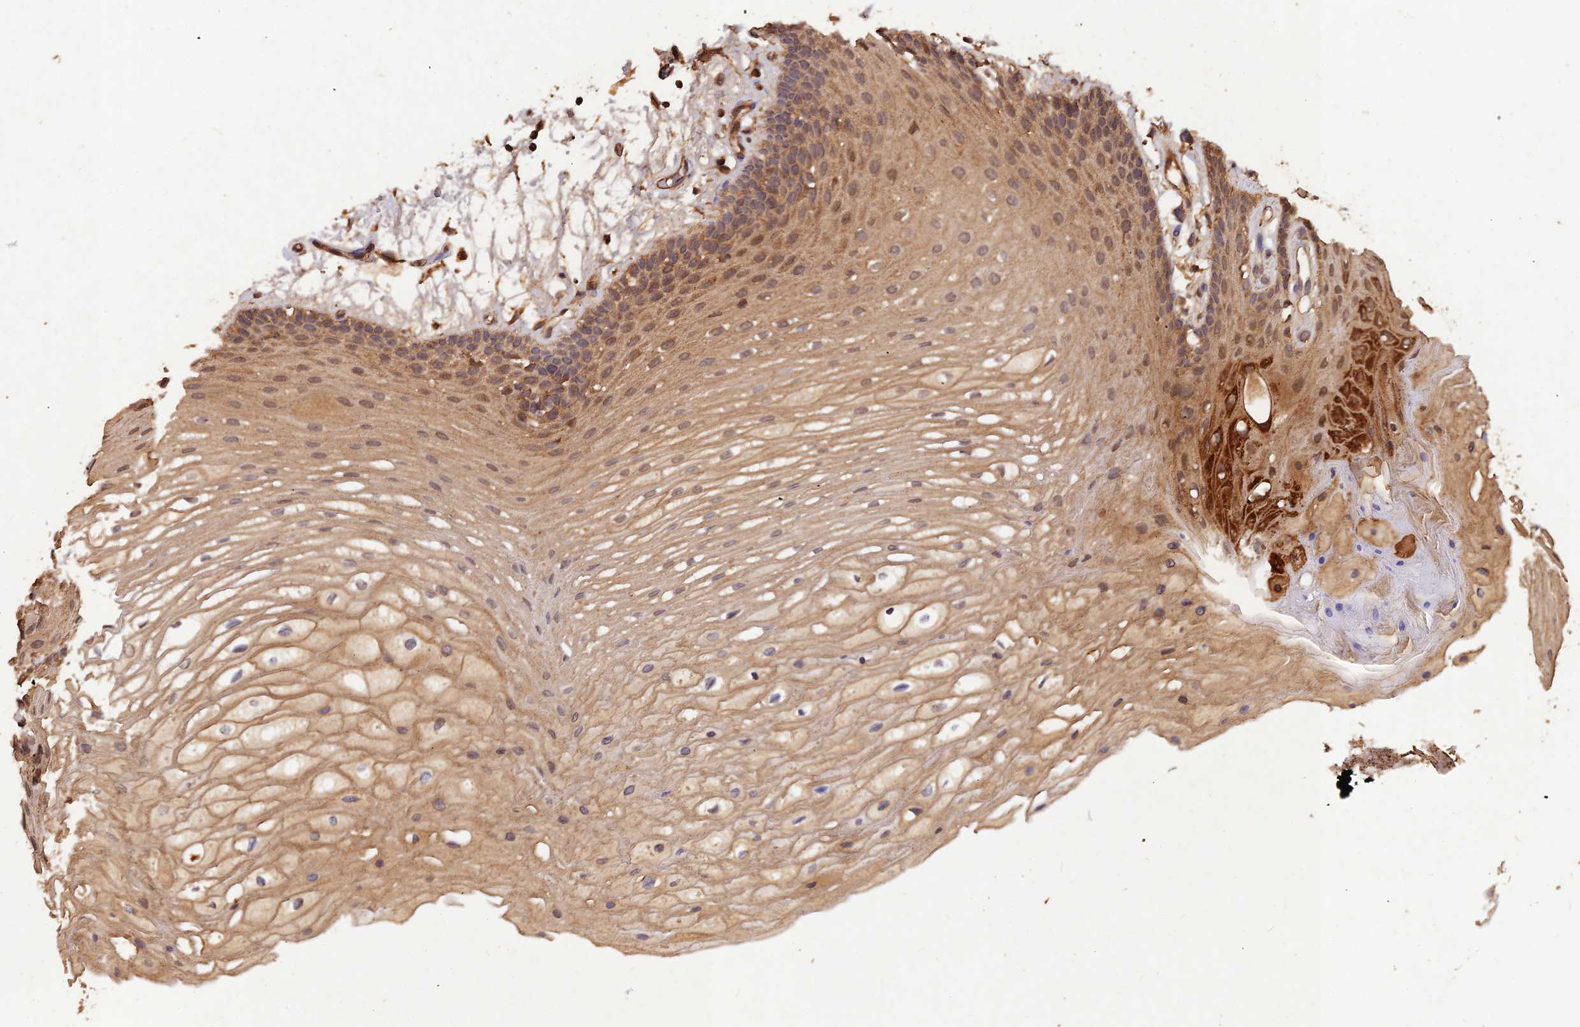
{"staining": {"intensity": "strong", "quantity": "25%-75%", "location": "cytoplasmic/membranous,nuclear"}, "tissue": "oral mucosa", "cell_type": "Squamous epithelial cells", "image_type": "normal", "snomed": [{"axis": "morphology", "description": "Normal tissue, NOS"}, {"axis": "topography", "description": "Oral tissue"}], "caption": "About 25%-75% of squamous epithelial cells in benign oral mucosa reveal strong cytoplasmic/membranous,nuclear protein positivity as visualized by brown immunohistochemical staining.", "gene": "SYMPK", "patient": {"sex": "female", "age": 80}}